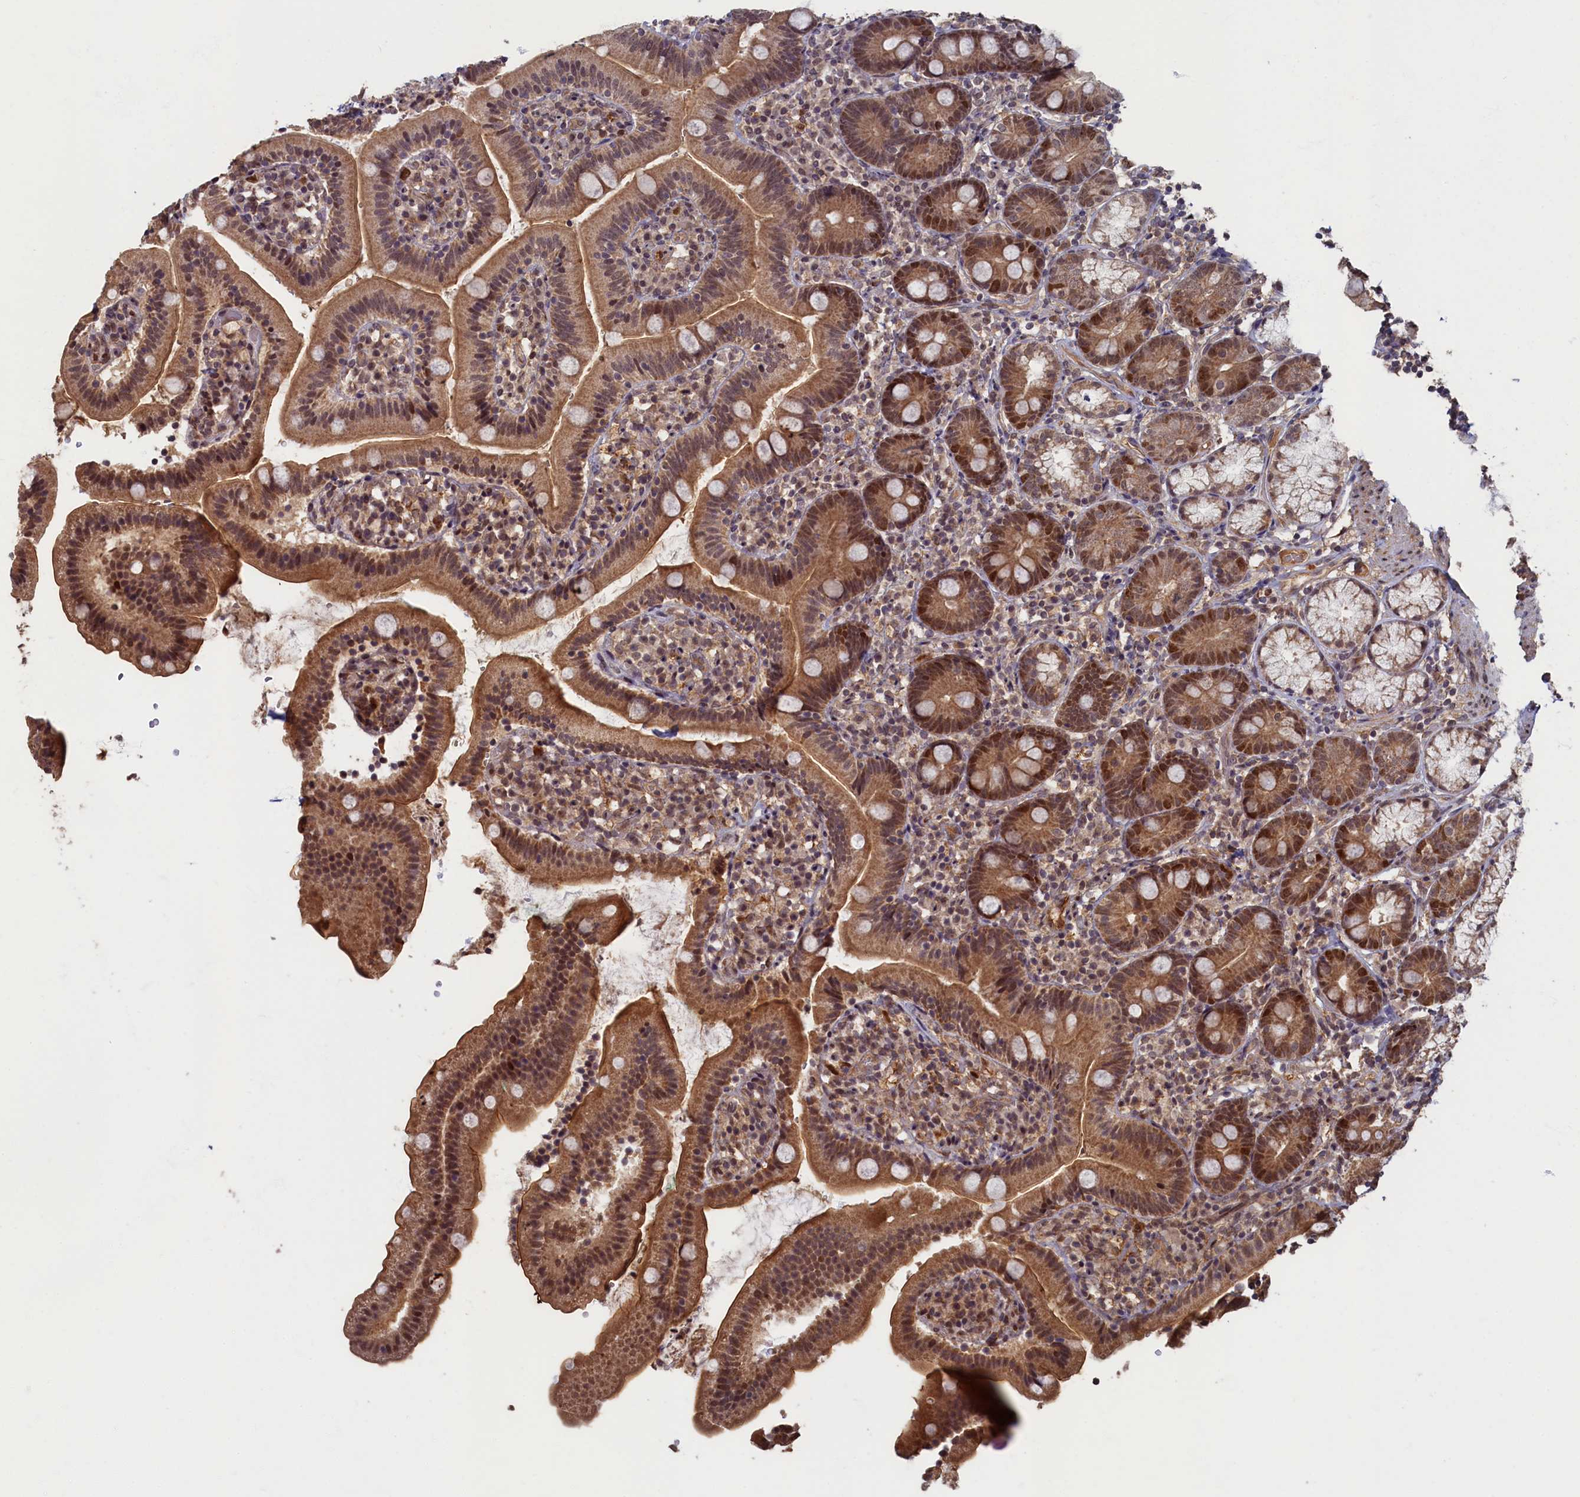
{"staining": {"intensity": "moderate", "quantity": ">75%", "location": "cytoplasmic/membranous,nuclear"}, "tissue": "duodenum", "cell_type": "Glandular cells", "image_type": "normal", "snomed": [{"axis": "morphology", "description": "Normal tissue, NOS"}, {"axis": "topography", "description": "Duodenum"}], "caption": "The micrograph exhibits staining of unremarkable duodenum, revealing moderate cytoplasmic/membranous,nuclear protein positivity (brown color) within glandular cells.", "gene": "BRCA1", "patient": {"sex": "female", "age": 67}}